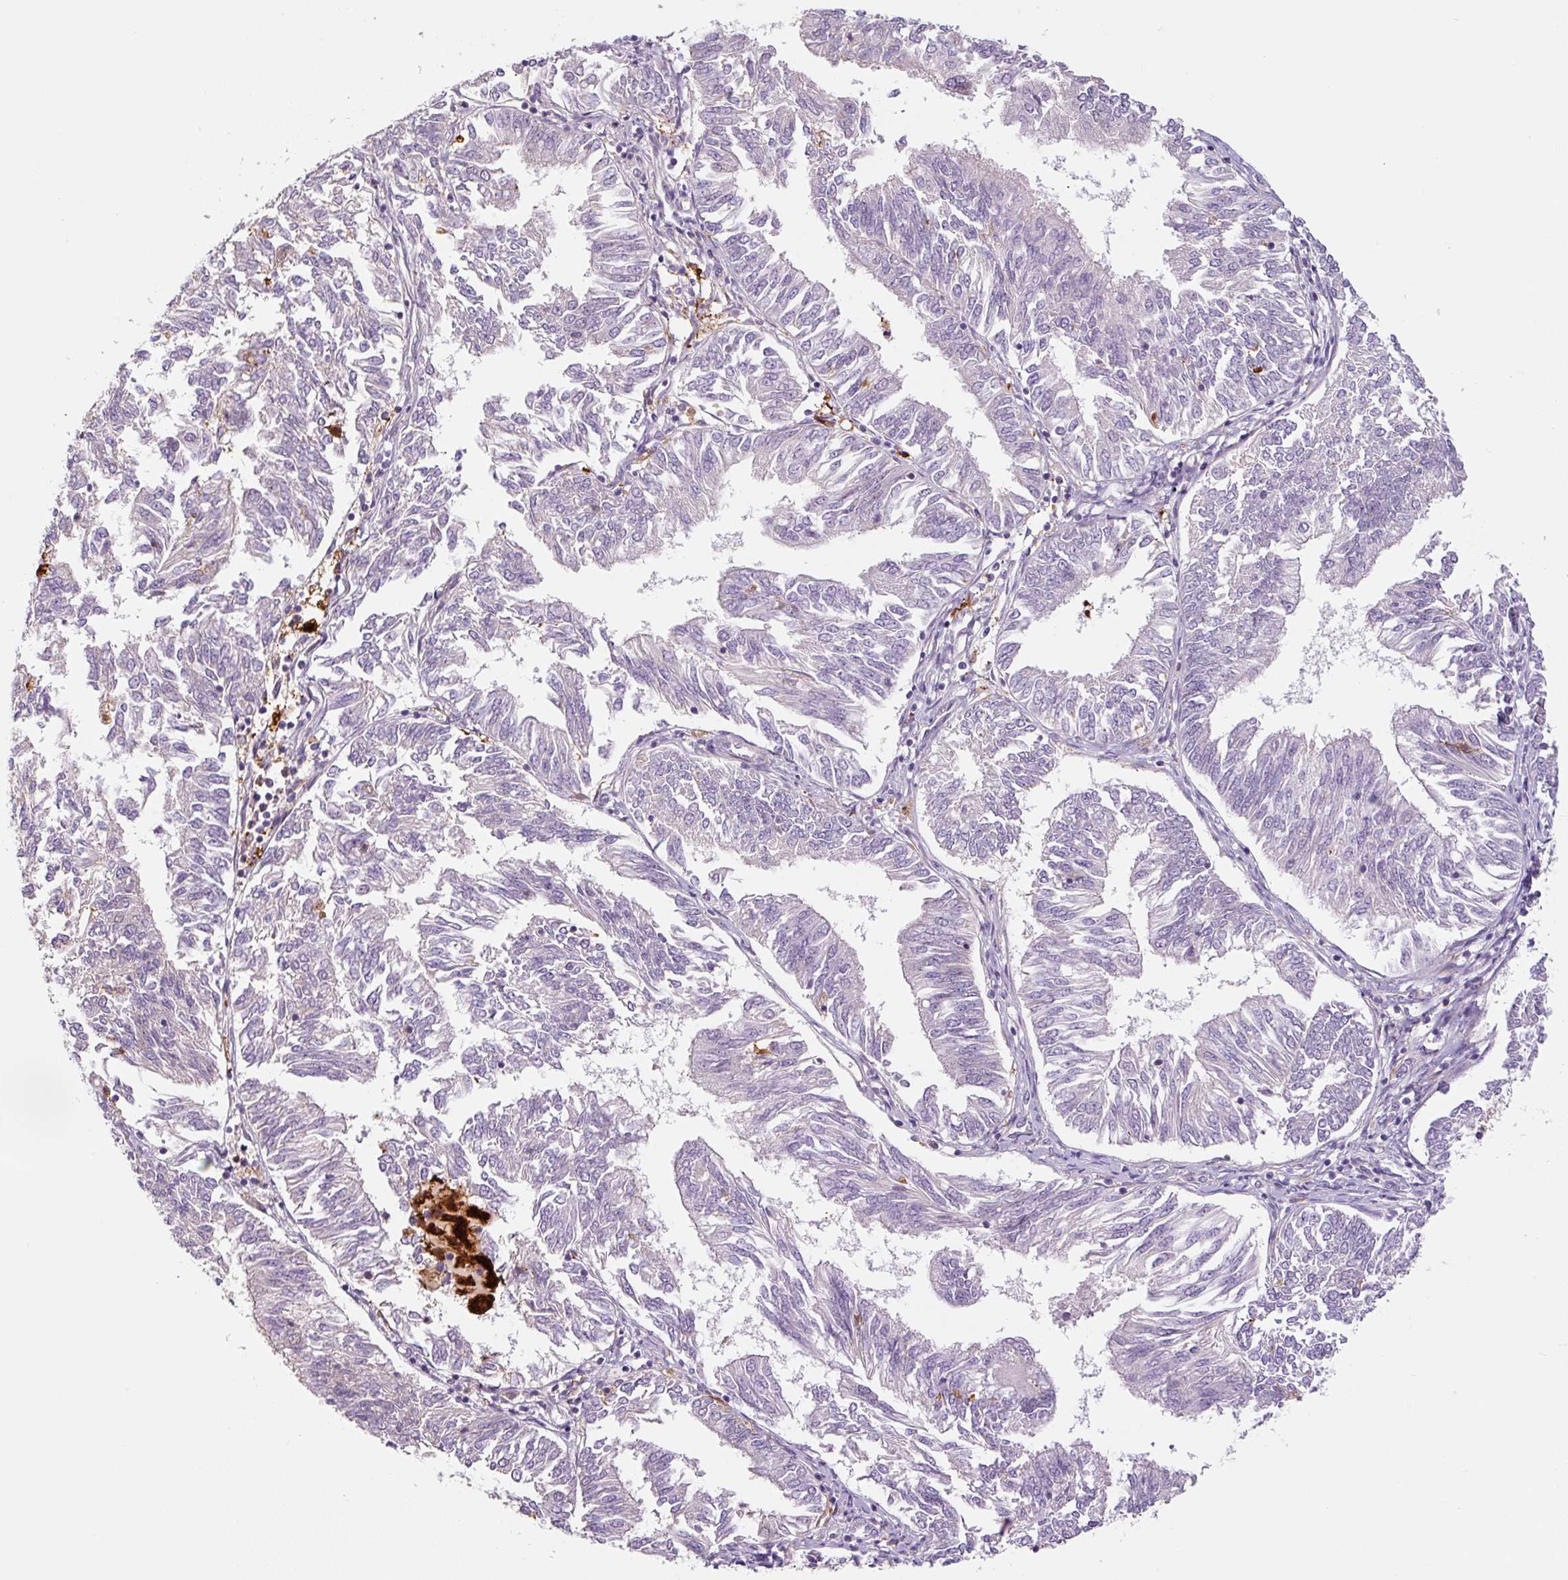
{"staining": {"intensity": "negative", "quantity": "none", "location": "none"}, "tissue": "endometrial cancer", "cell_type": "Tumor cells", "image_type": "cancer", "snomed": [{"axis": "morphology", "description": "Adenocarcinoma, NOS"}, {"axis": "topography", "description": "Endometrium"}], "caption": "A photomicrograph of human endometrial cancer is negative for staining in tumor cells.", "gene": "FUT10", "patient": {"sex": "female", "age": 58}}